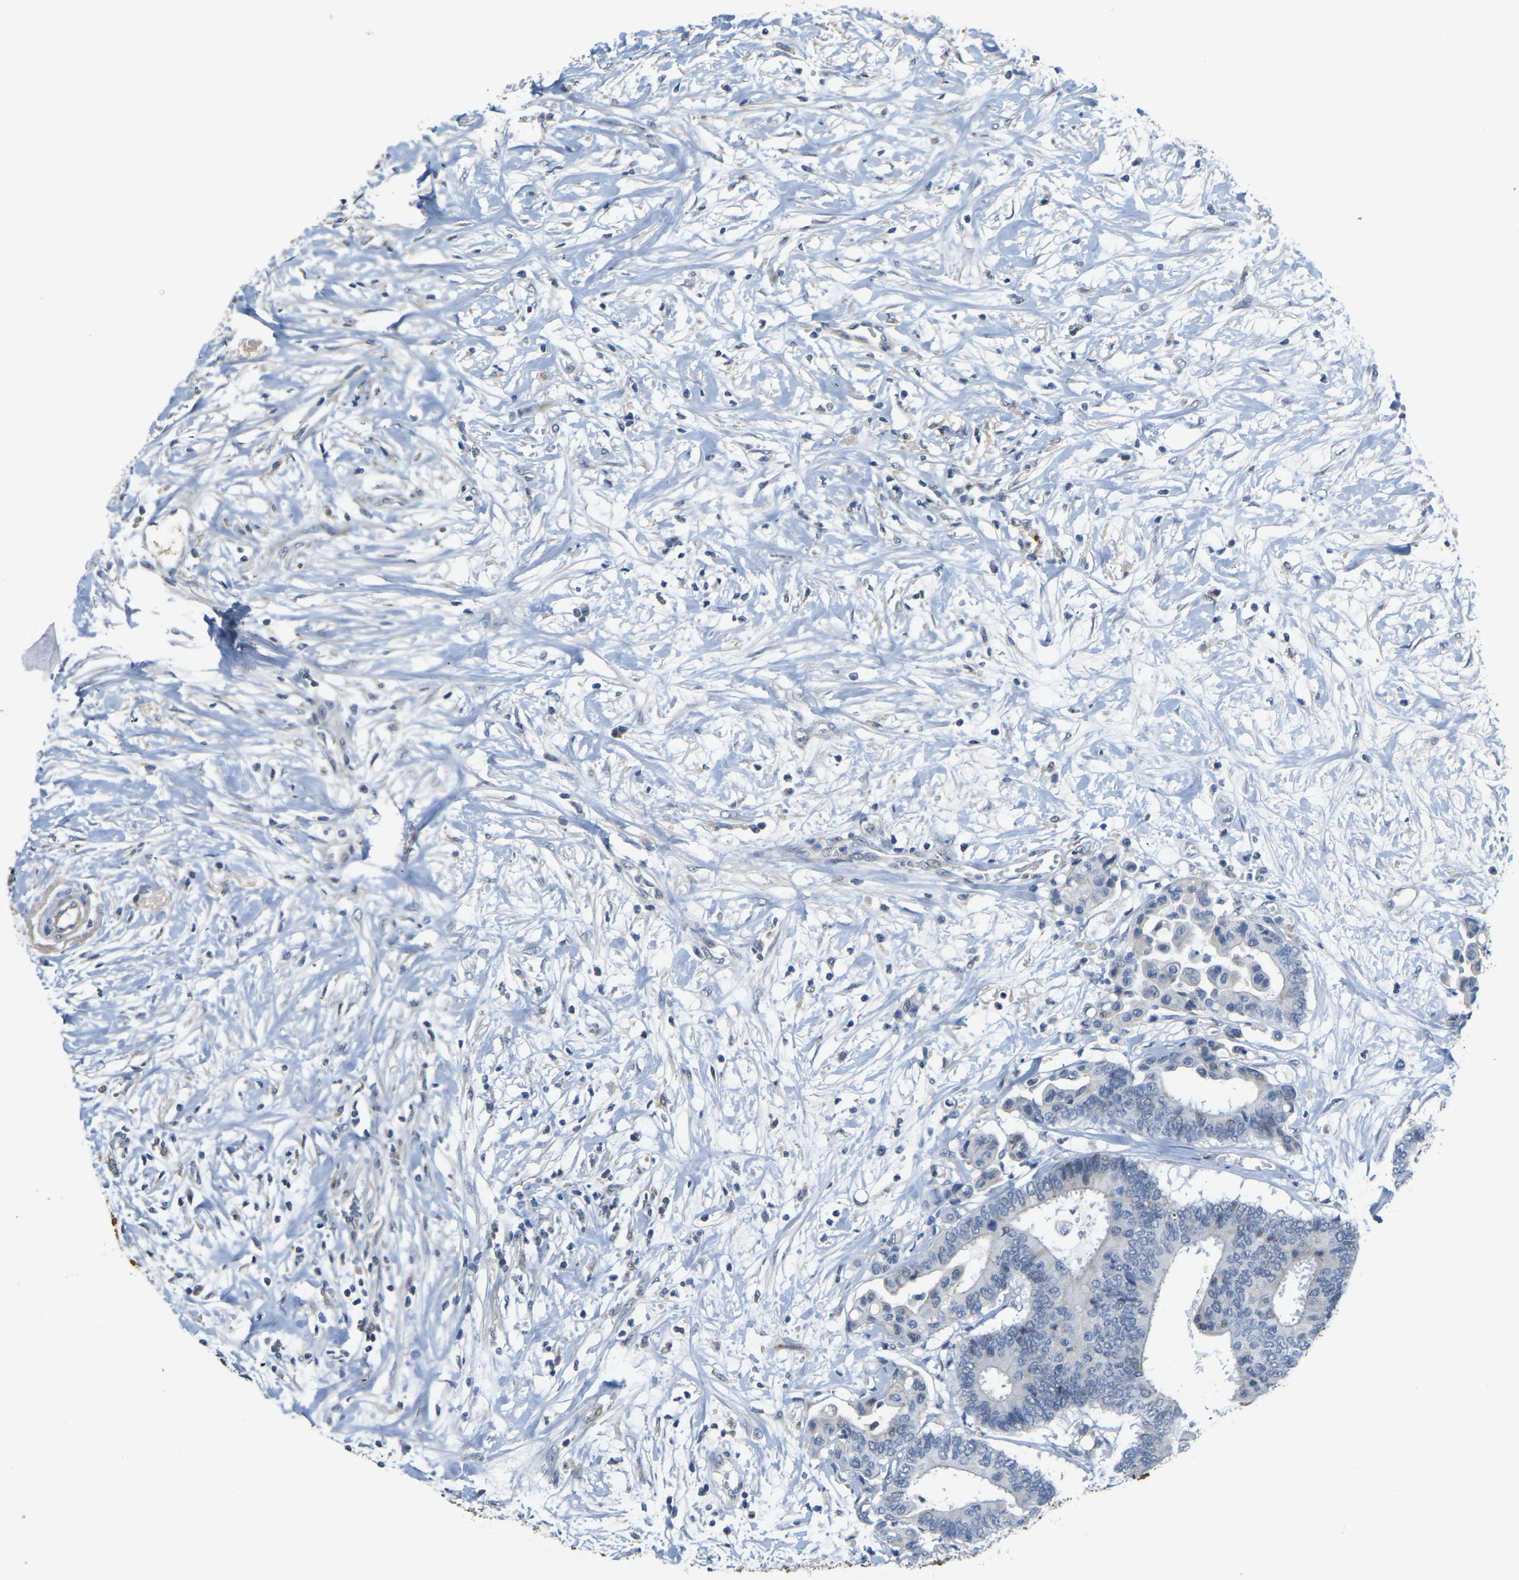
{"staining": {"intensity": "negative", "quantity": "none", "location": "none"}, "tissue": "colorectal cancer", "cell_type": "Tumor cells", "image_type": "cancer", "snomed": [{"axis": "morphology", "description": "Normal tissue, NOS"}, {"axis": "morphology", "description": "Adenocarcinoma, NOS"}, {"axis": "topography", "description": "Colon"}], "caption": "Colorectal adenocarcinoma was stained to show a protein in brown. There is no significant staining in tumor cells. The staining is performed using DAB brown chromogen with nuclei counter-stained in using hematoxylin.", "gene": "OTOF", "patient": {"sex": "male", "age": 82}}